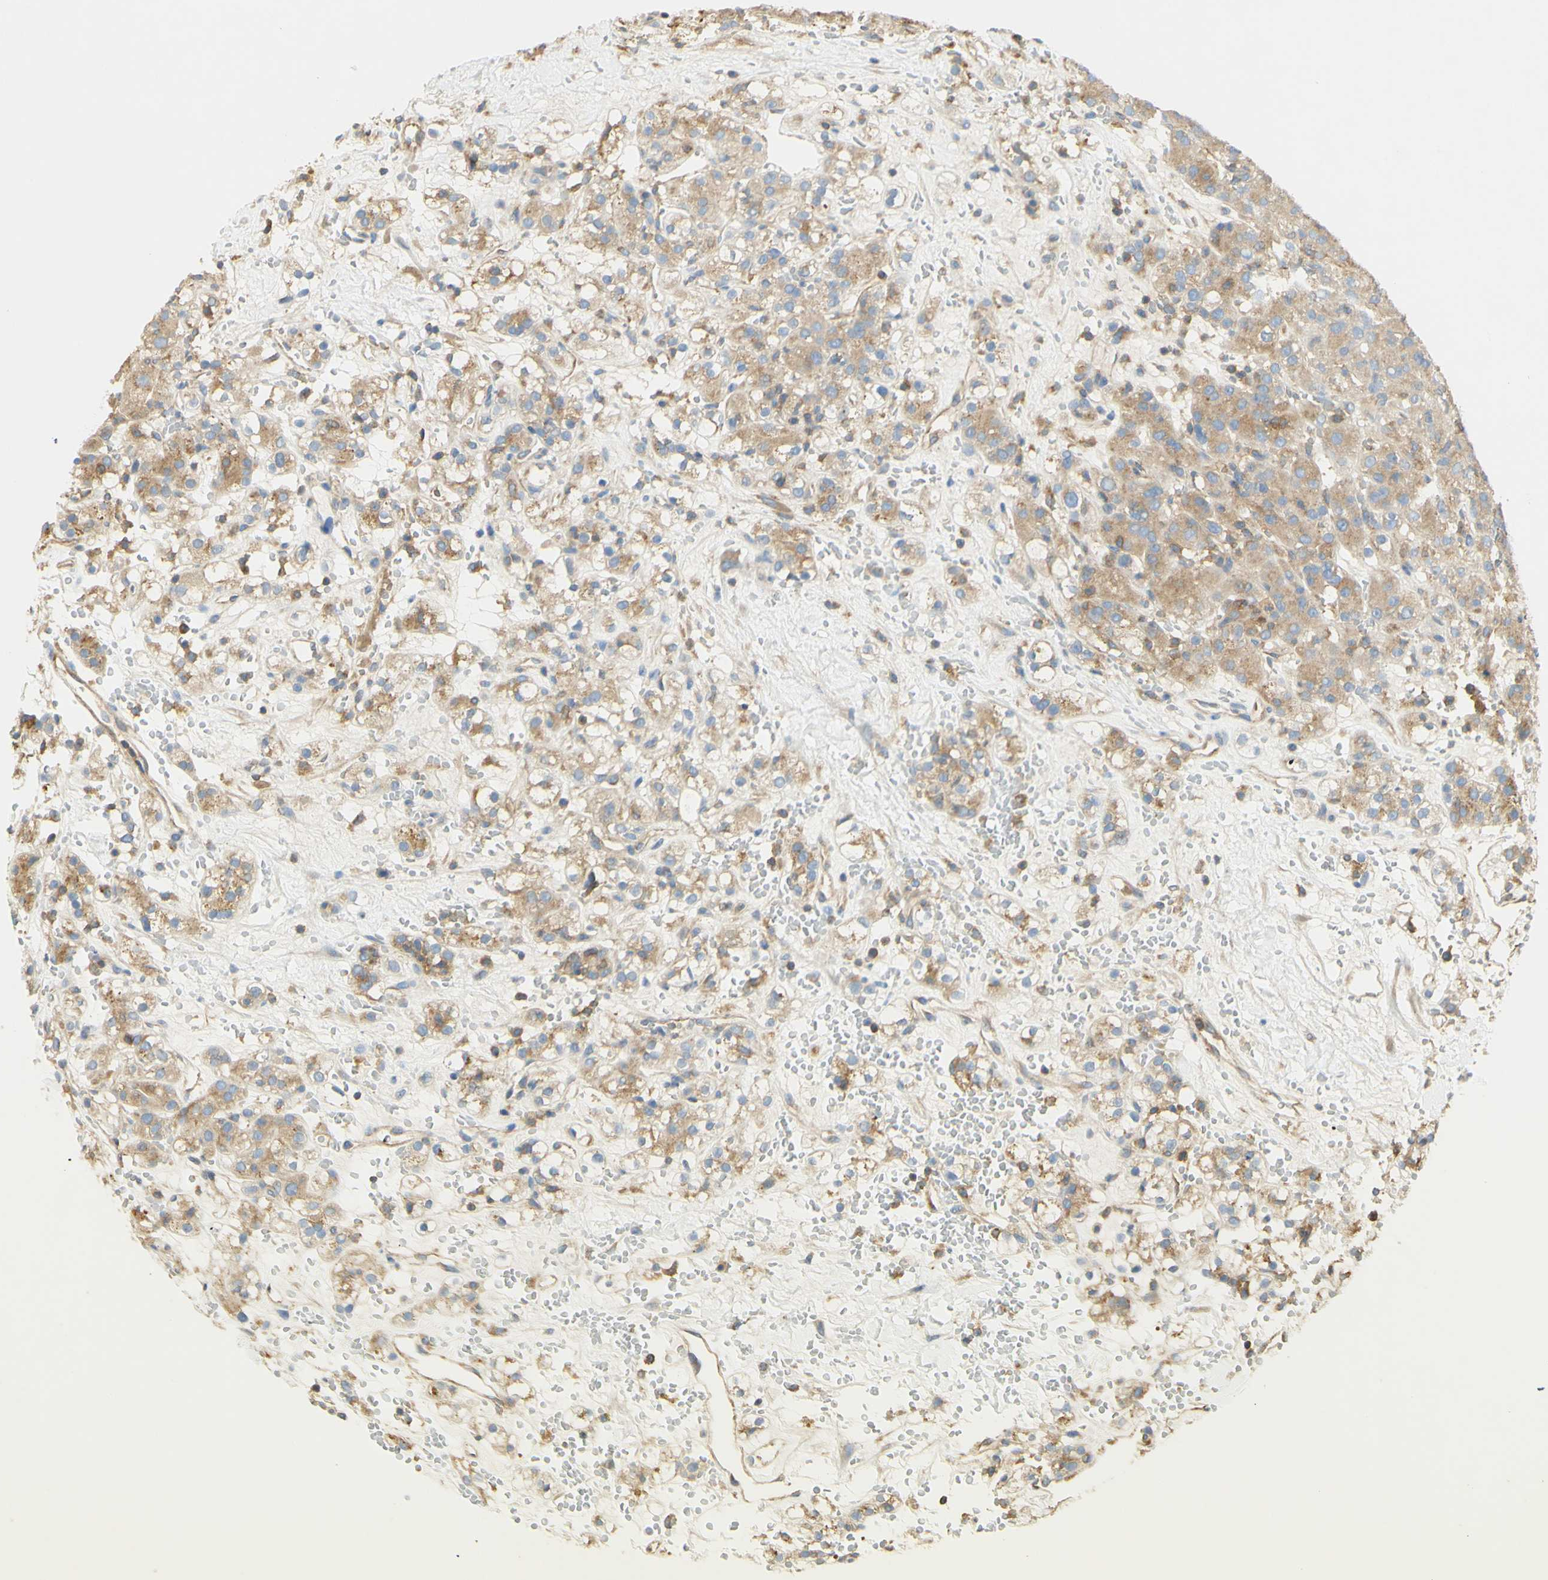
{"staining": {"intensity": "moderate", "quantity": "25%-75%", "location": "cytoplasmic/membranous"}, "tissue": "renal cancer", "cell_type": "Tumor cells", "image_type": "cancer", "snomed": [{"axis": "morphology", "description": "Adenocarcinoma, NOS"}, {"axis": "topography", "description": "Kidney"}], "caption": "This photomicrograph displays IHC staining of human adenocarcinoma (renal), with medium moderate cytoplasmic/membranous expression in approximately 25%-75% of tumor cells.", "gene": "IKBKG", "patient": {"sex": "male", "age": 61}}